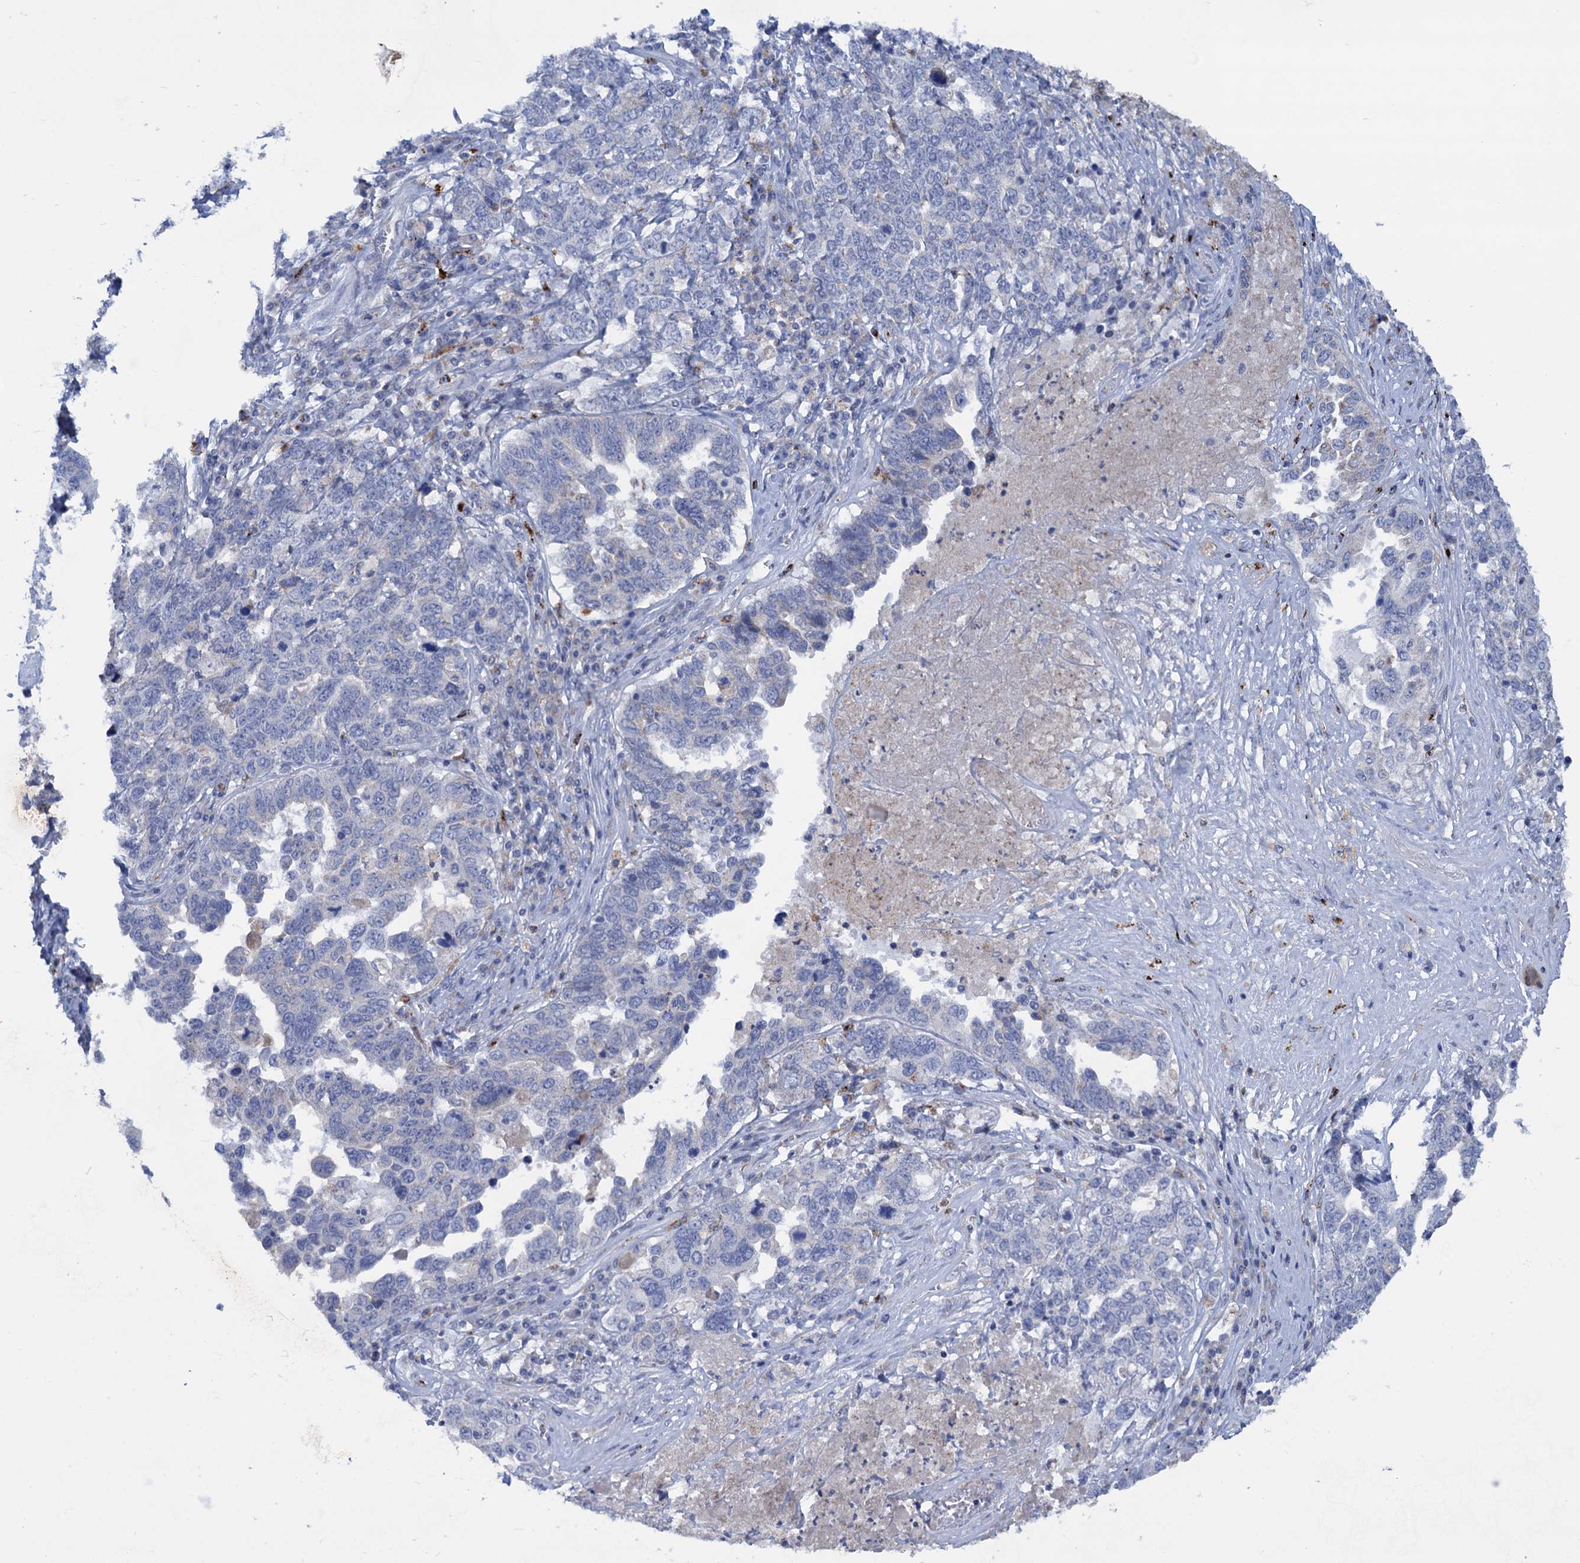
{"staining": {"intensity": "negative", "quantity": "none", "location": "none"}, "tissue": "ovarian cancer", "cell_type": "Tumor cells", "image_type": "cancer", "snomed": [{"axis": "morphology", "description": "Carcinoma, endometroid"}, {"axis": "topography", "description": "Ovary"}], "caption": "Tumor cells show no significant expression in ovarian cancer (endometroid carcinoma).", "gene": "ANKS3", "patient": {"sex": "female", "age": 62}}